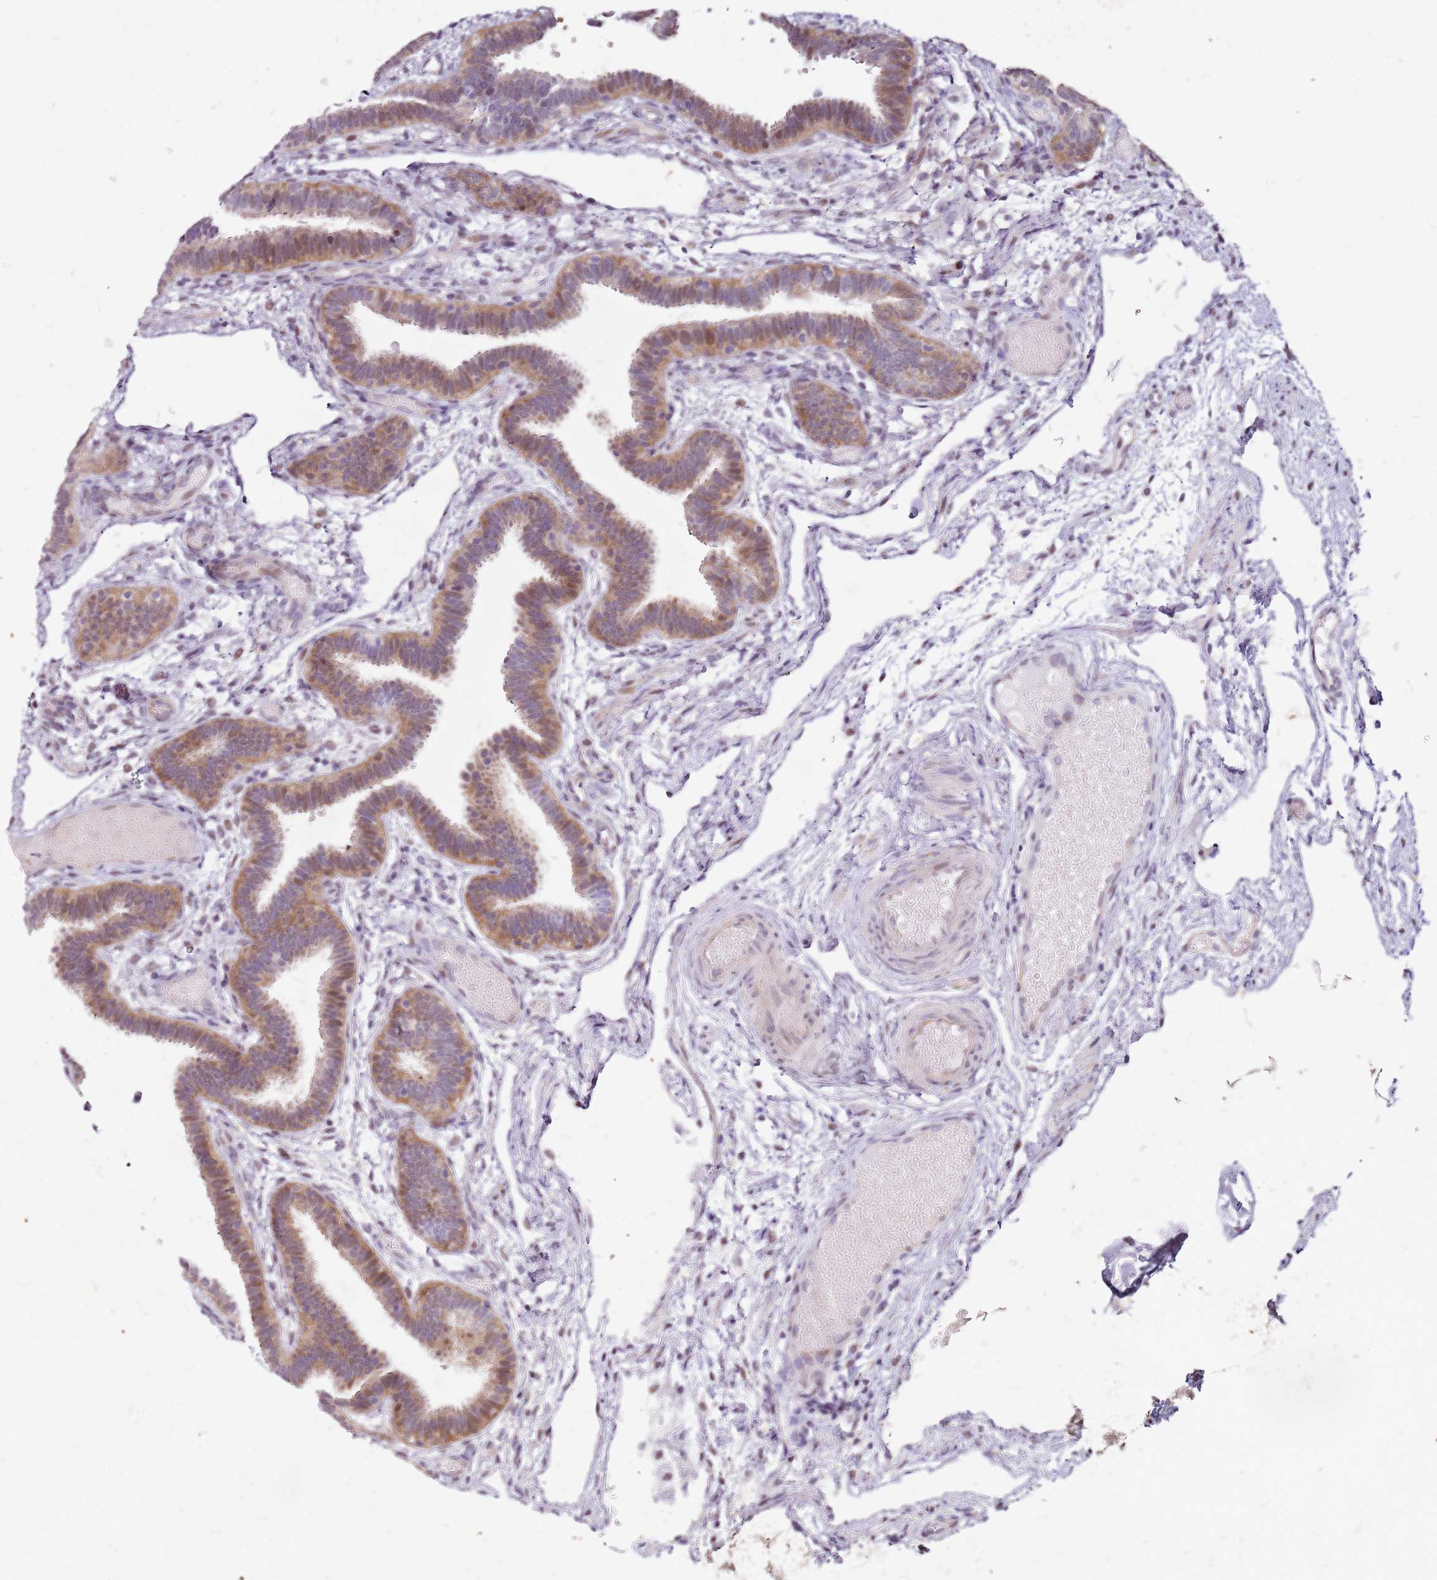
{"staining": {"intensity": "moderate", "quantity": "25%-75%", "location": "cytoplasmic/membranous,nuclear"}, "tissue": "fallopian tube", "cell_type": "Glandular cells", "image_type": "normal", "snomed": [{"axis": "morphology", "description": "Normal tissue, NOS"}, {"axis": "topography", "description": "Fallopian tube"}], "caption": "Immunohistochemistry of benign human fallopian tube exhibits medium levels of moderate cytoplasmic/membranous,nuclear positivity in approximately 25%-75% of glandular cells.", "gene": "PSMD4", "patient": {"sex": "female", "age": 37}}